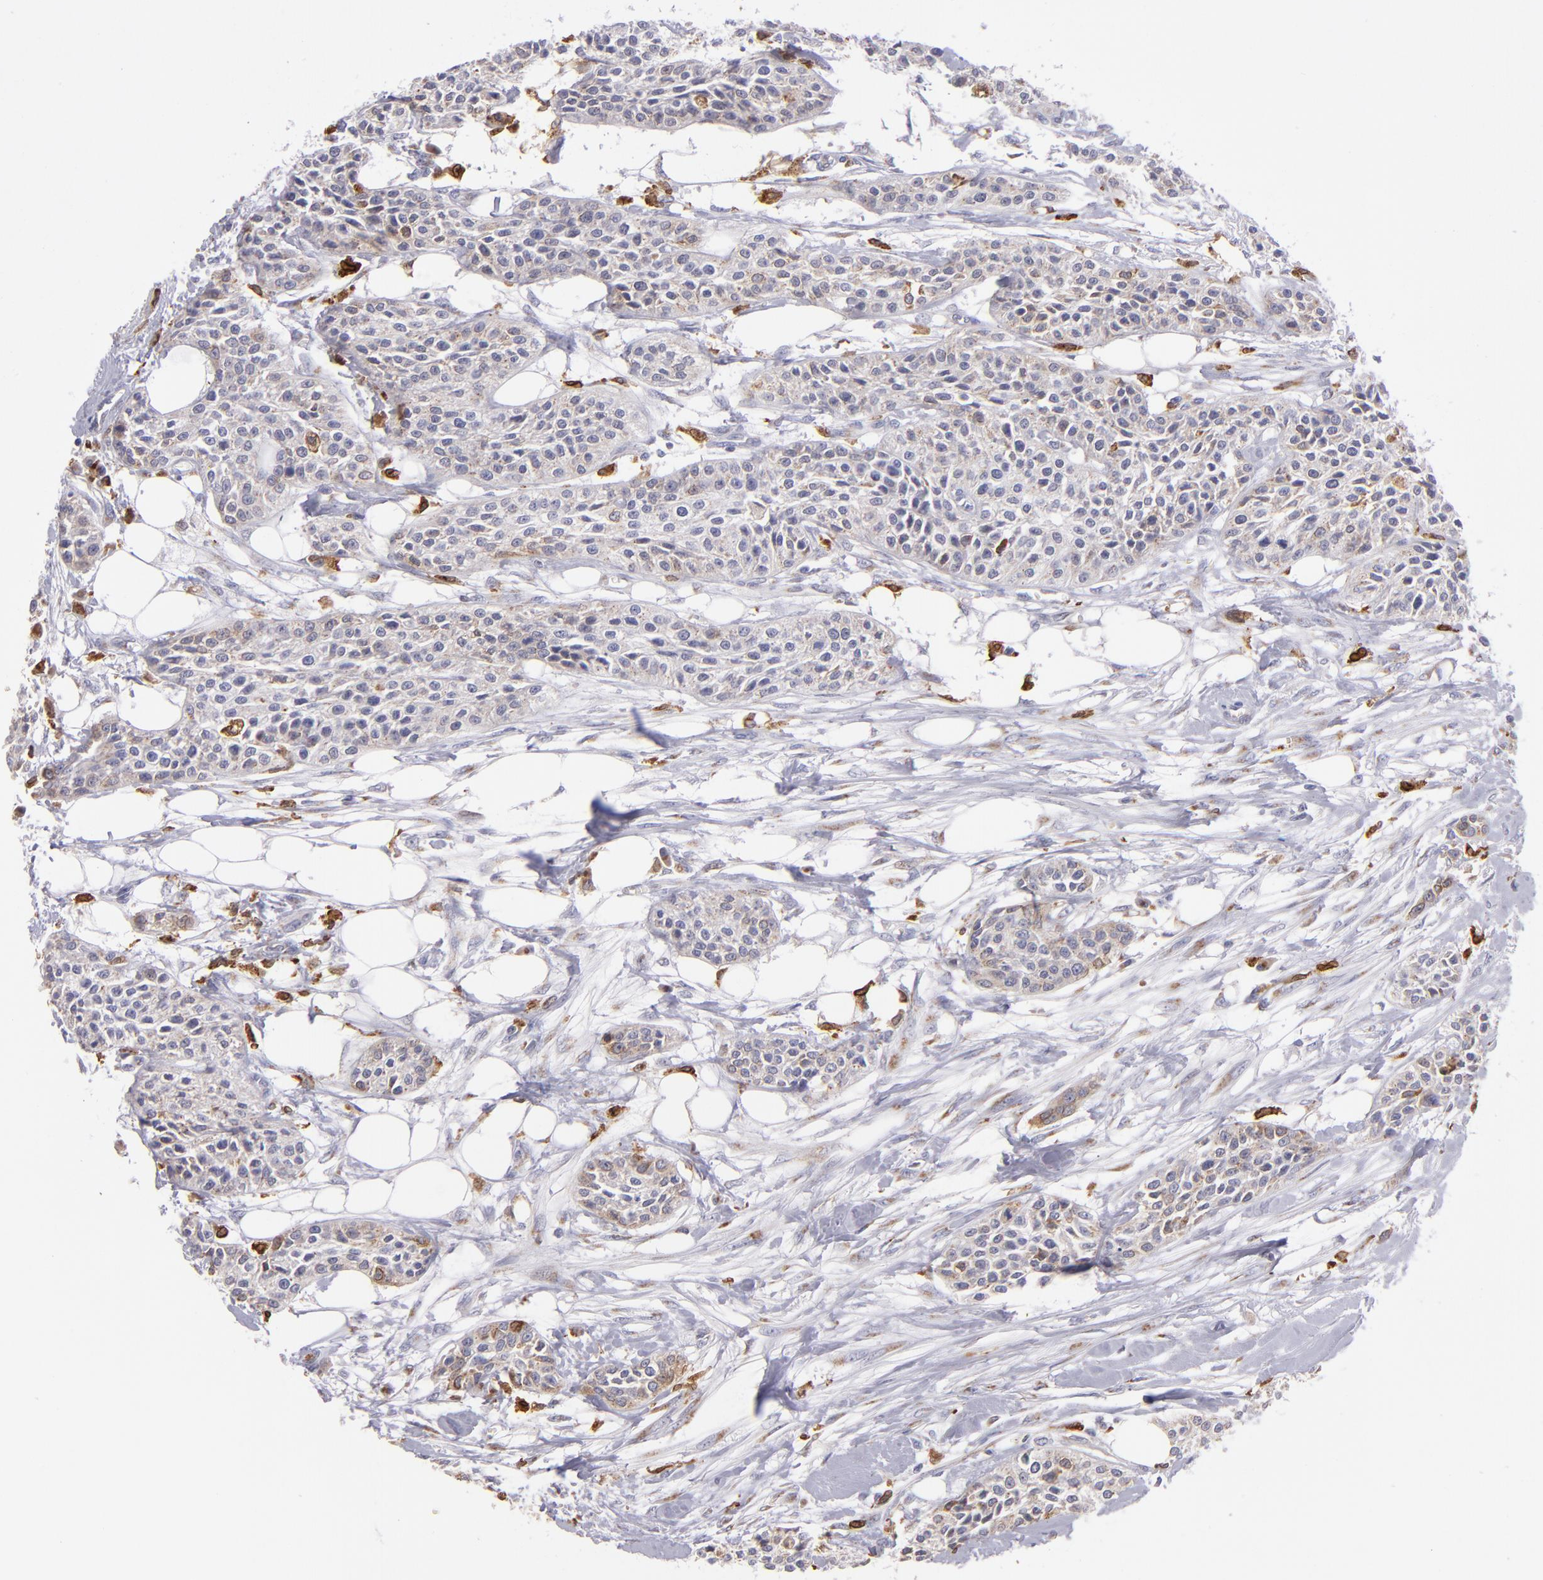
{"staining": {"intensity": "weak", "quantity": ">75%", "location": "cytoplasmic/membranous"}, "tissue": "urothelial cancer", "cell_type": "Tumor cells", "image_type": "cancer", "snomed": [{"axis": "morphology", "description": "Urothelial carcinoma, High grade"}, {"axis": "topography", "description": "Urinary bladder"}], "caption": "A low amount of weak cytoplasmic/membranous positivity is seen in about >75% of tumor cells in urothelial carcinoma (high-grade) tissue.", "gene": "PTGS1", "patient": {"sex": "male", "age": 56}}